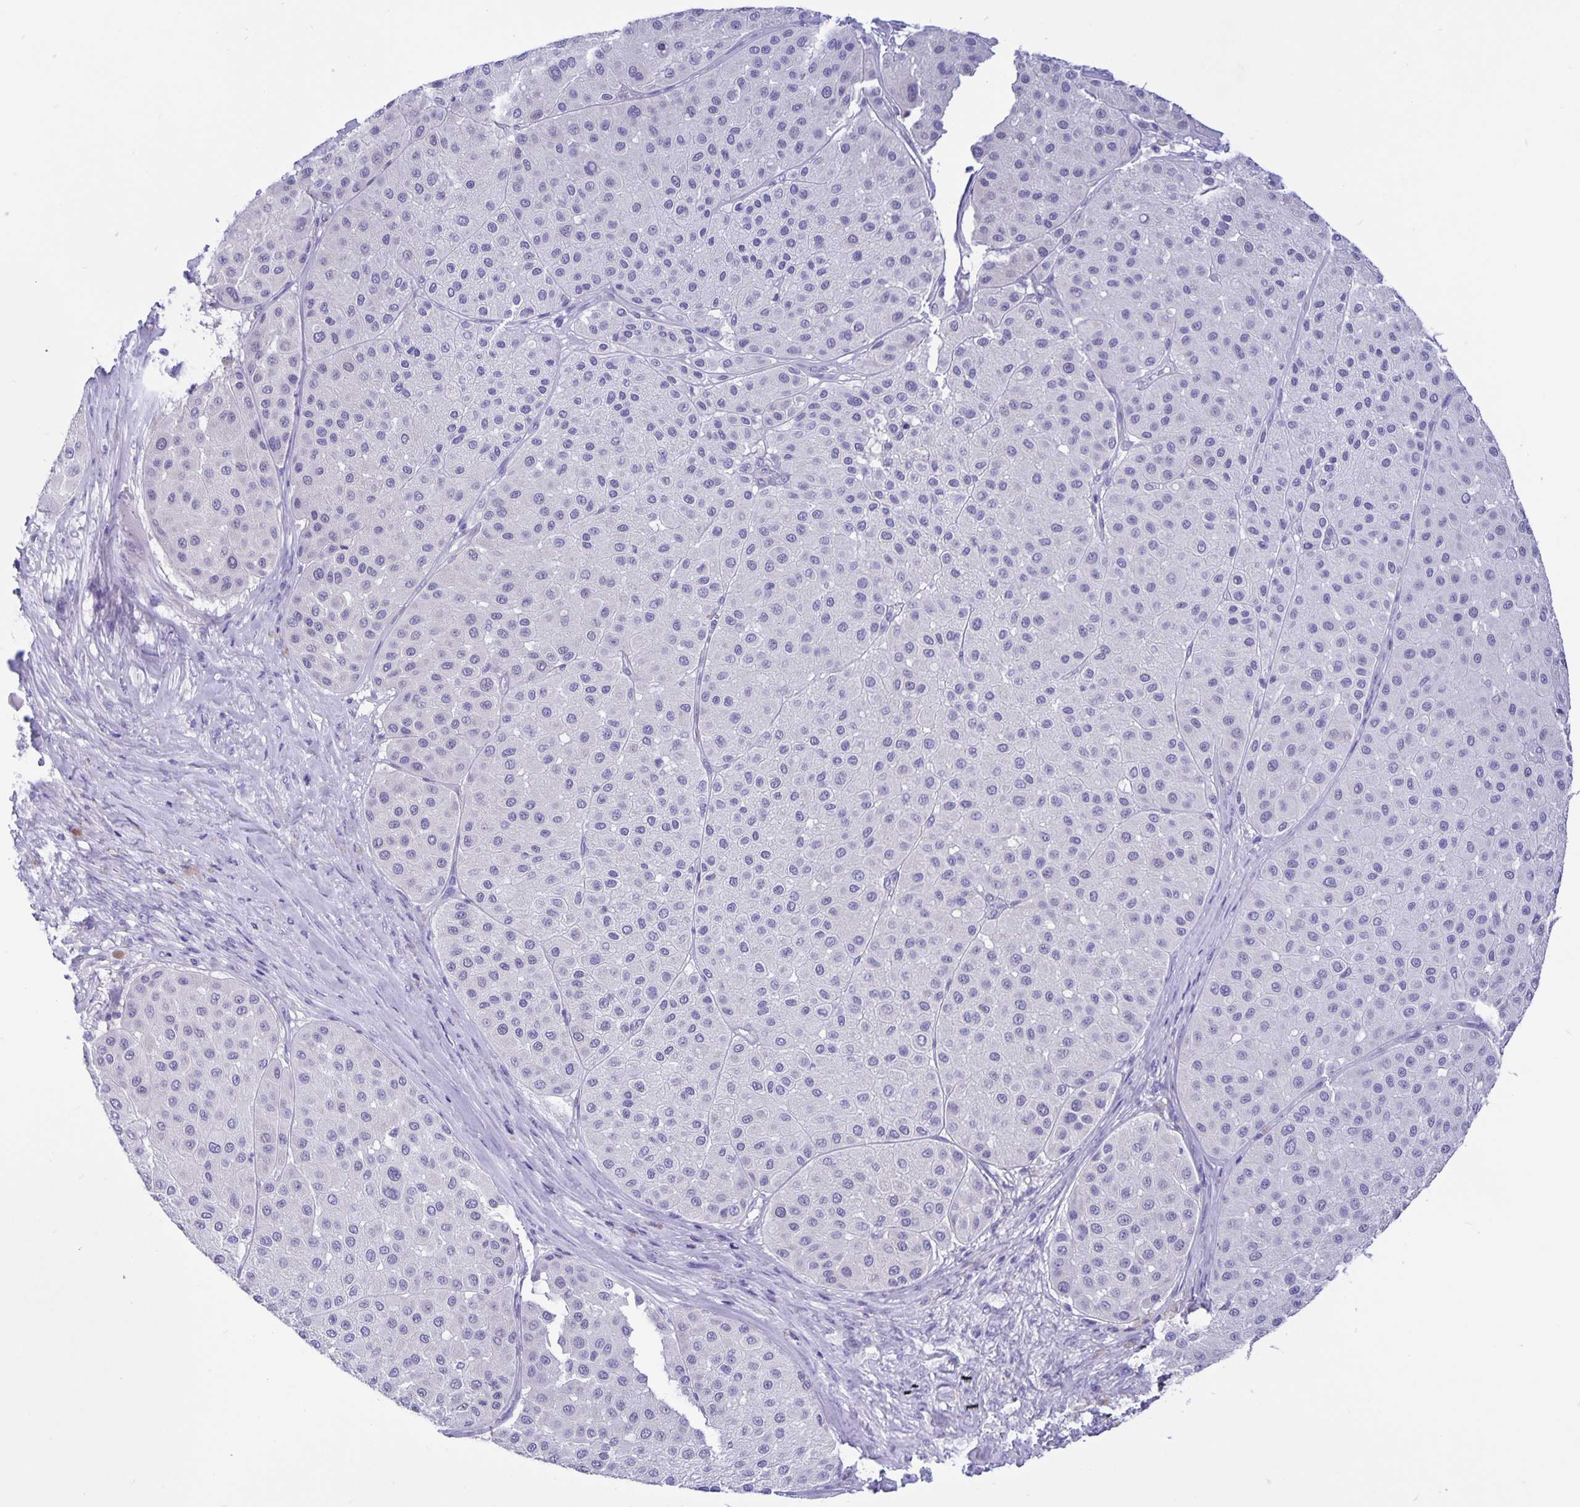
{"staining": {"intensity": "negative", "quantity": "none", "location": "none"}, "tissue": "melanoma", "cell_type": "Tumor cells", "image_type": "cancer", "snomed": [{"axis": "morphology", "description": "Malignant melanoma, Metastatic site"}, {"axis": "topography", "description": "Smooth muscle"}], "caption": "Immunohistochemical staining of malignant melanoma (metastatic site) displays no significant expression in tumor cells. The staining is performed using DAB brown chromogen with nuclei counter-stained in using hematoxylin.", "gene": "ERMN", "patient": {"sex": "male", "age": 41}}